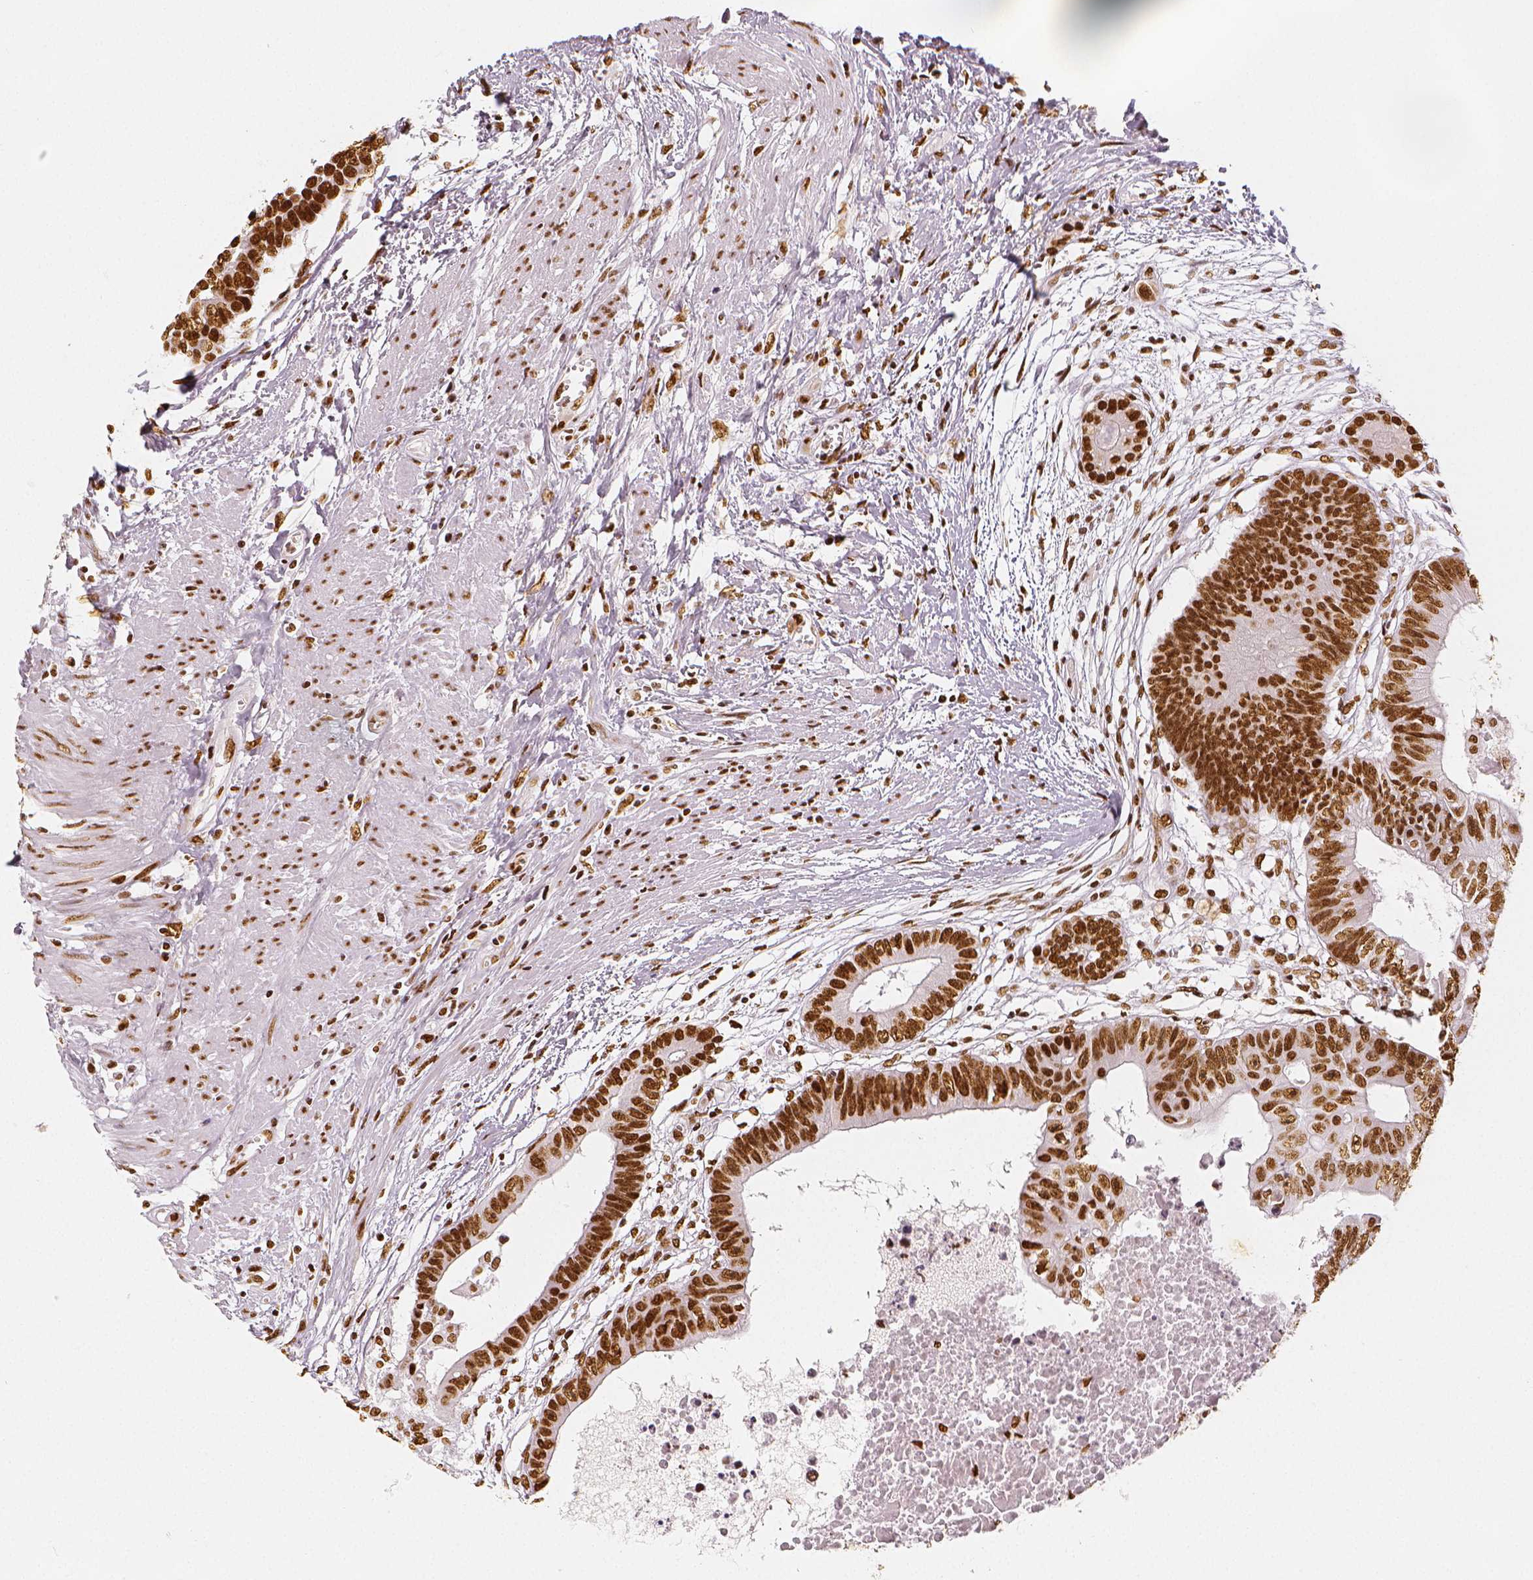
{"staining": {"intensity": "moderate", "quantity": ">75%", "location": "nuclear"}, "tissue": "colorectal cancer", "cell_type": "Tumor cells", "image_type": "cancer", "snomed": [{"axis": "morphology", "description": "Adenocarcinoma, NOS"}, {"axis": "topography", "description": "Rectum"}], "caption": "Immunohistochemical staining of human colorectal cancer (adenocarcinoma) reveals medium levels of moderate nuclear expression in approximately >75% of tumor cells. The staining was performed using DAB (3,3'-diaminobenzidine) to visualize the protein expression in brown, while the nuclei were stained in blue with hematoxylin (Magnification: 20x).", "gene": "KDM5B", "patient": {"sex": "male", "age": 63}}